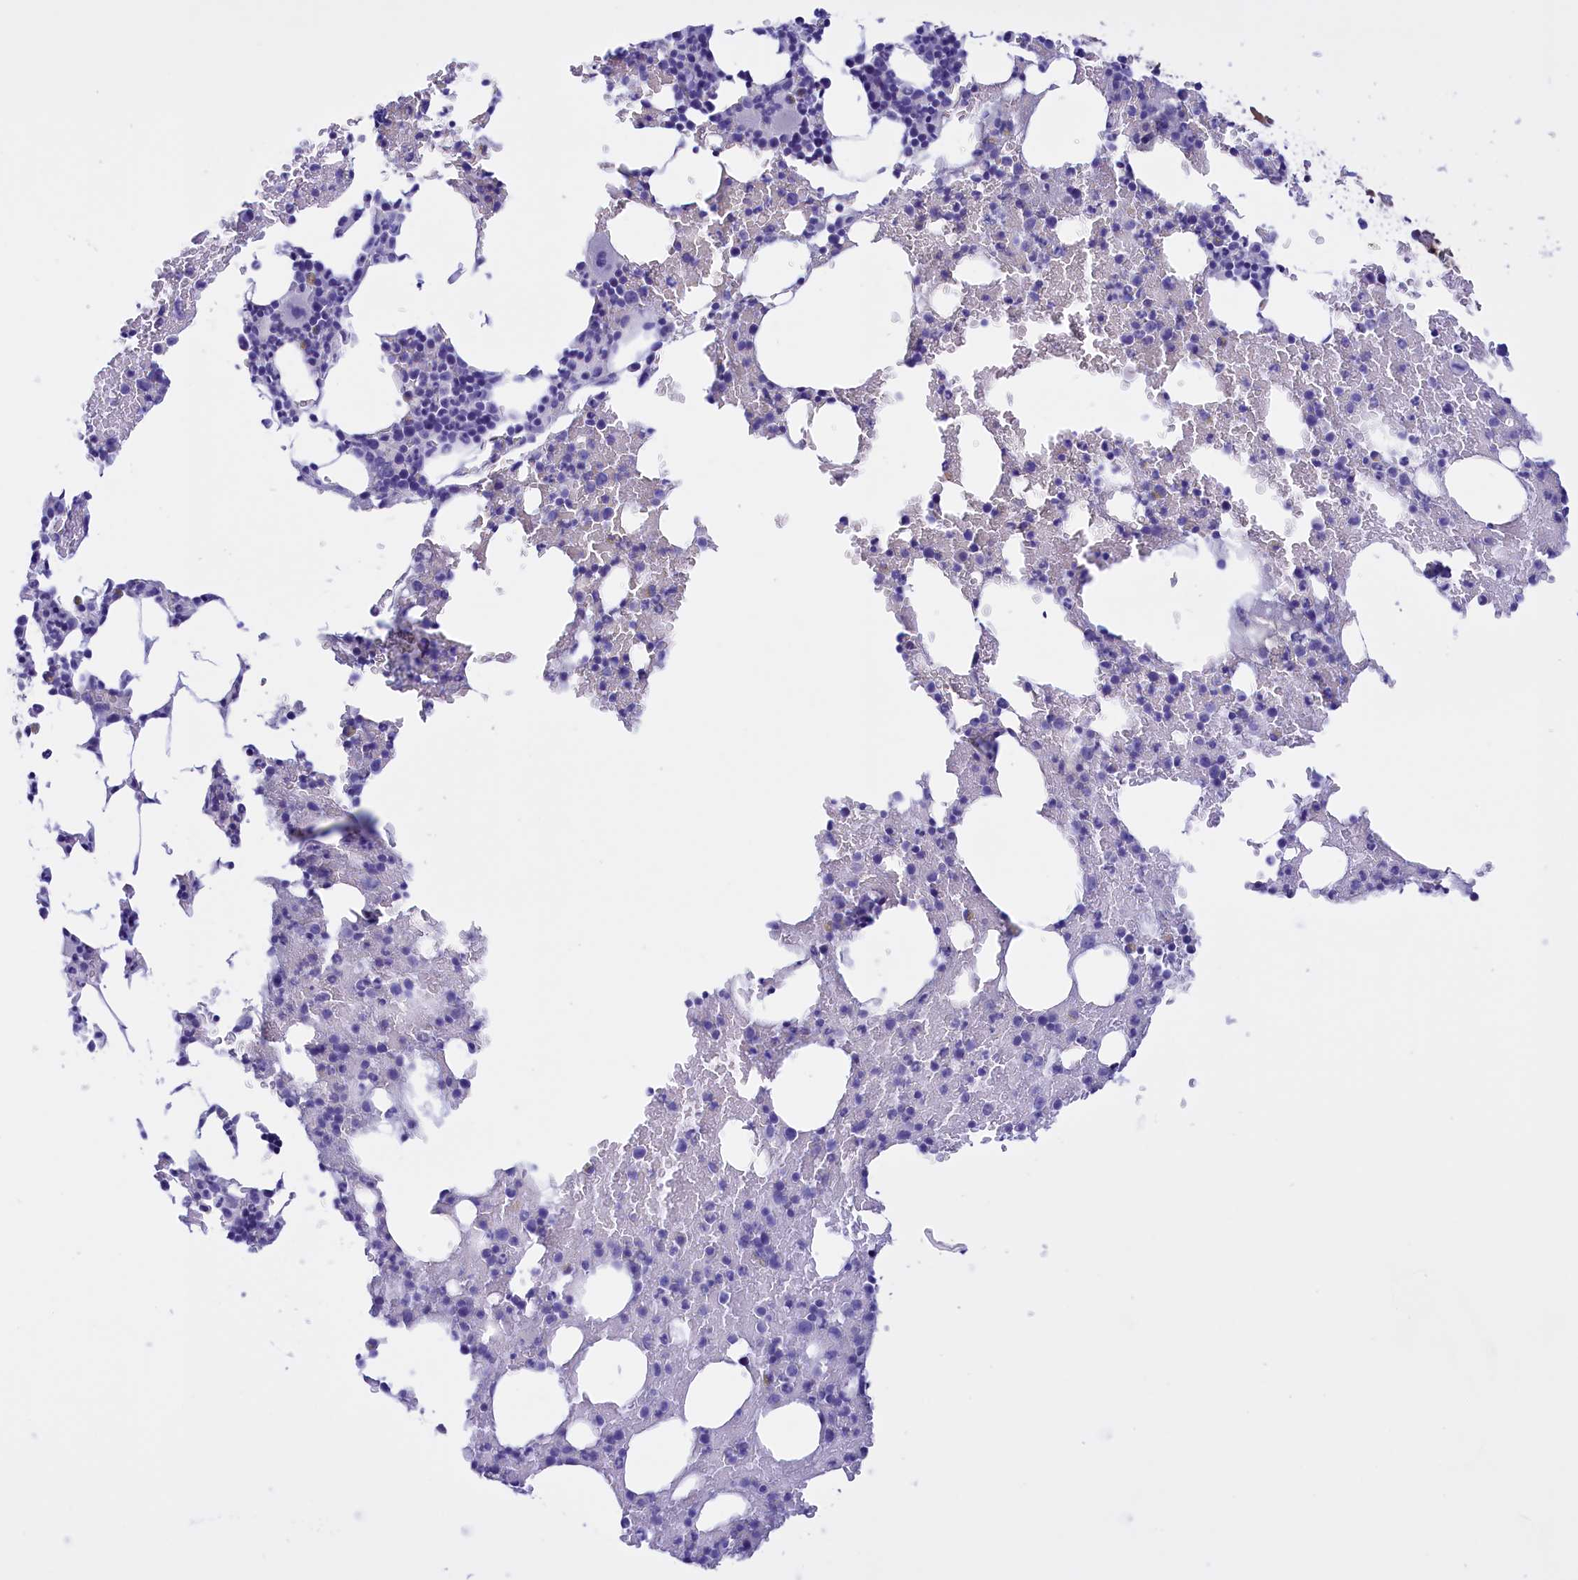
{"staining": {"intensity": "negative", "quantity": "none", "location": "none"}, "tissue": "bone marrow", "cell_type": "Hematopoietic cells", "image_type": "normal", "snomed": [{"axis": "morphology", "description": "Normal tissue, NOS"}, {"axis": "morphology", "description": "Inflammation, NOS"}, {"axis": "topography", "description": "Bone marrow"}], "caption": "Immunohistochemistry (IHC) of normal human bone marrow exhibits no expression in hematopoietic cells. Brightfield microscopy of immunohistochemistry stained with DAB (brown) and hematoxylin (blue), captured at high magnification.", "gene": "PROK2", "patient": {"sex": "male", "age": 41}}